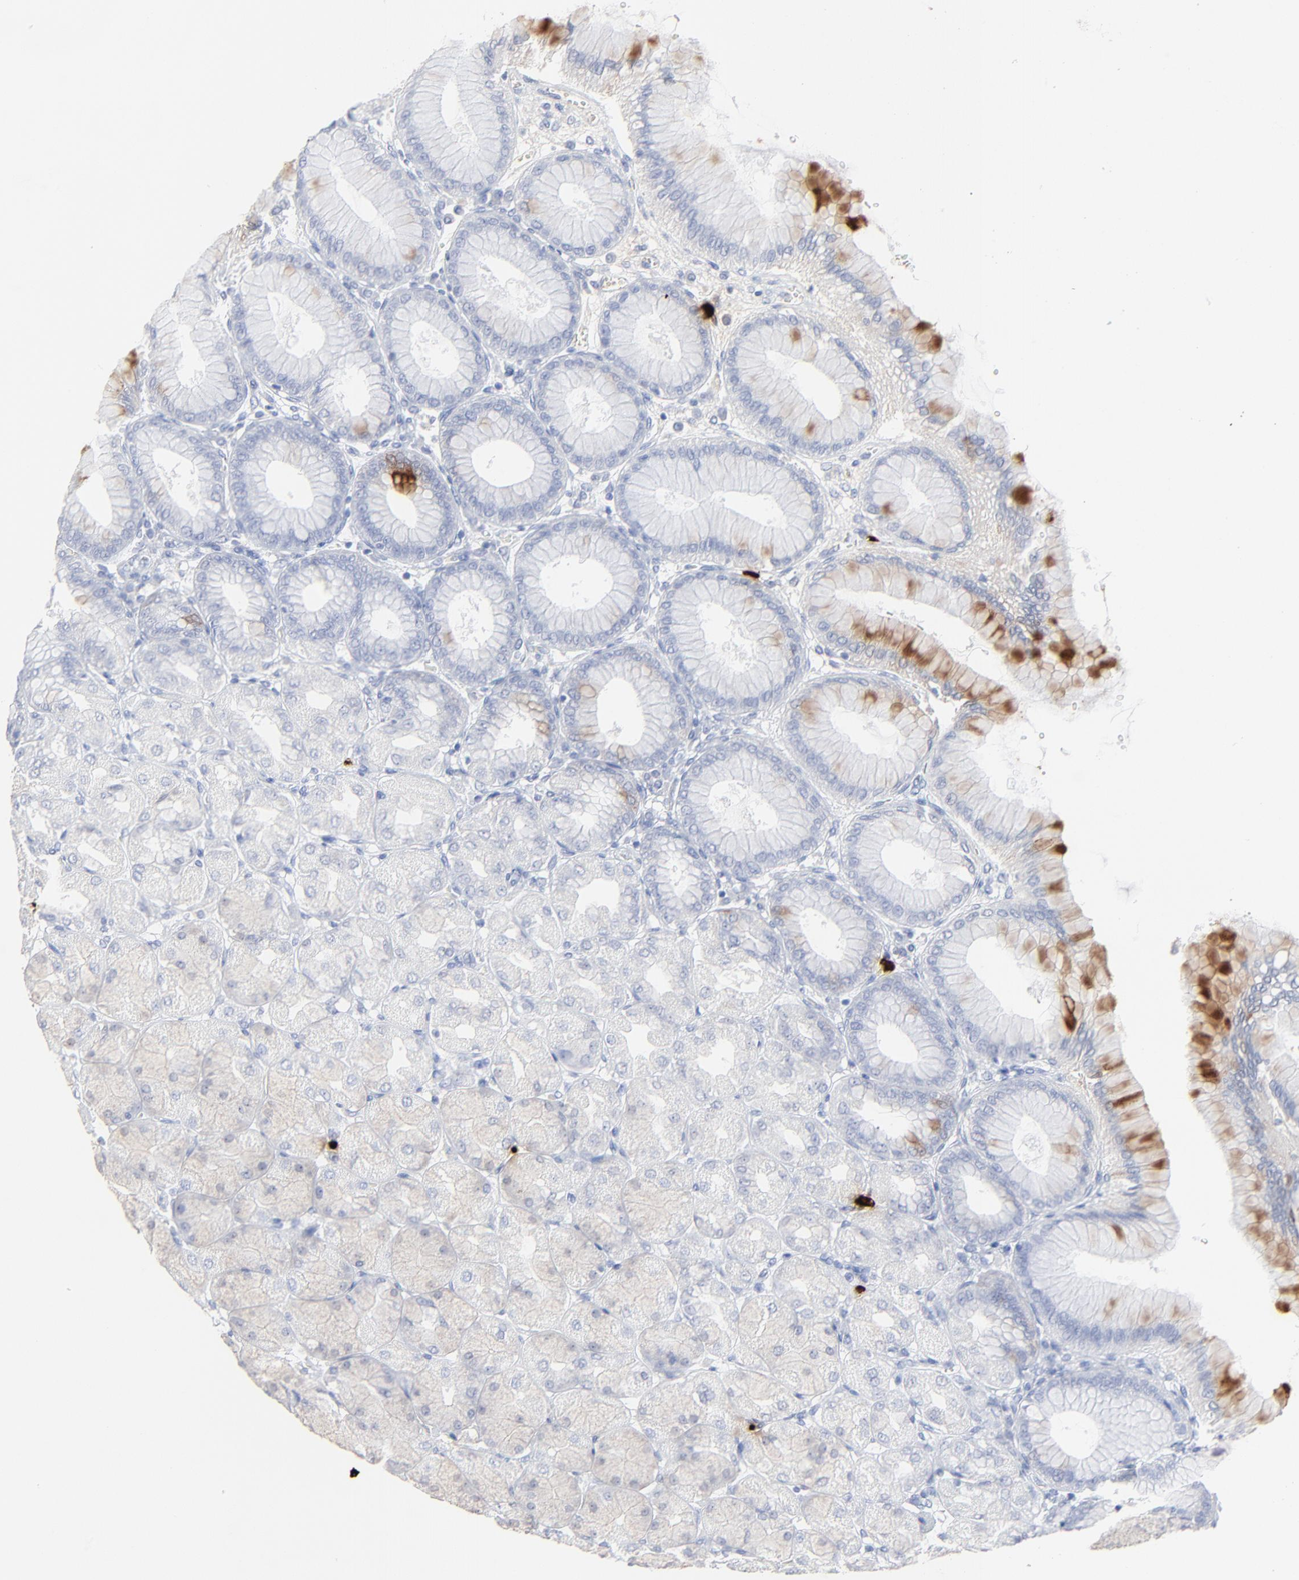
{"staining": {"intensity": "moderate", "quantity": "25%-75%", "location": "cytoplasmic/membranous"}, "tissue": "stomach", "cell_type": "Glandular cells", "image_type": "normal", "snomed": [{"axis": "morphology", "description": "Normal tissue, NOS"}, {"axis": "topography", "description": "Stomach, upper"}], "caption": "Stomach was stained to show a protein in brown. There is medium levels of moderate cytoplasmic/membranous positivity in about 25%-75% of glandular cells. (Brightfield microscopy of DAB IHC at high magnification).", "gene": "LCN2", "patient": {"sex": "female", "age": 56}}